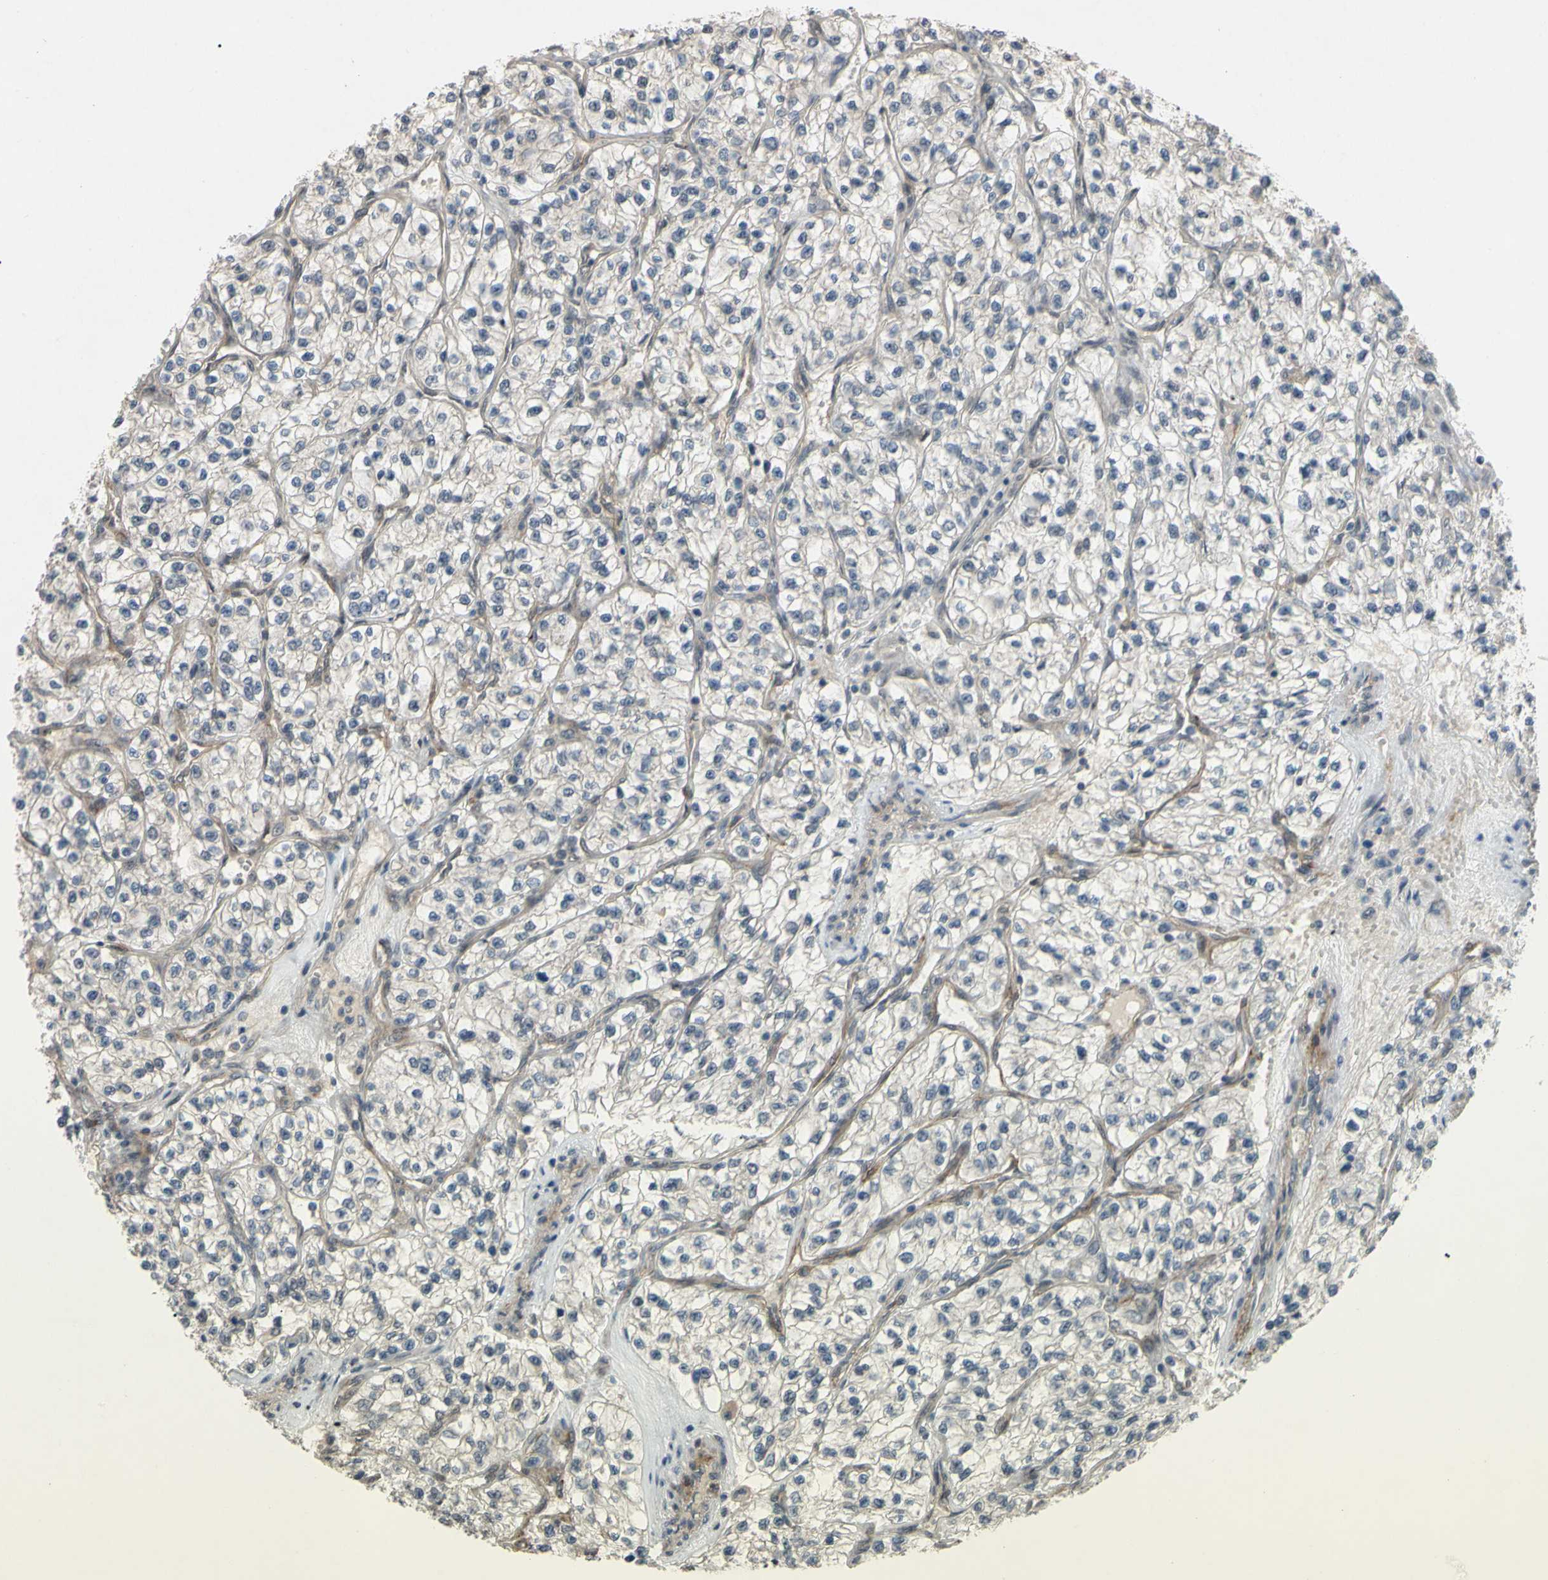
{"staining": {"intensity": "negative", "quantity": "none", "location": "none"}, "tissue": "renal cancer", "cell_type": "Tumor cells", "image_type": "cancer", "snomed": [{"axis": "morphology", "description": "Adenocarcinoma, NOS"}, {"axis": "topography", "description": "Kidney"}], "caption": "This is an immunohistochemistry photomicrograph of human adenocarcinoma (renal). There is no expression in tumor cells.", "gene": "ALK", "patient": {"sex": "female", "age": 57}}